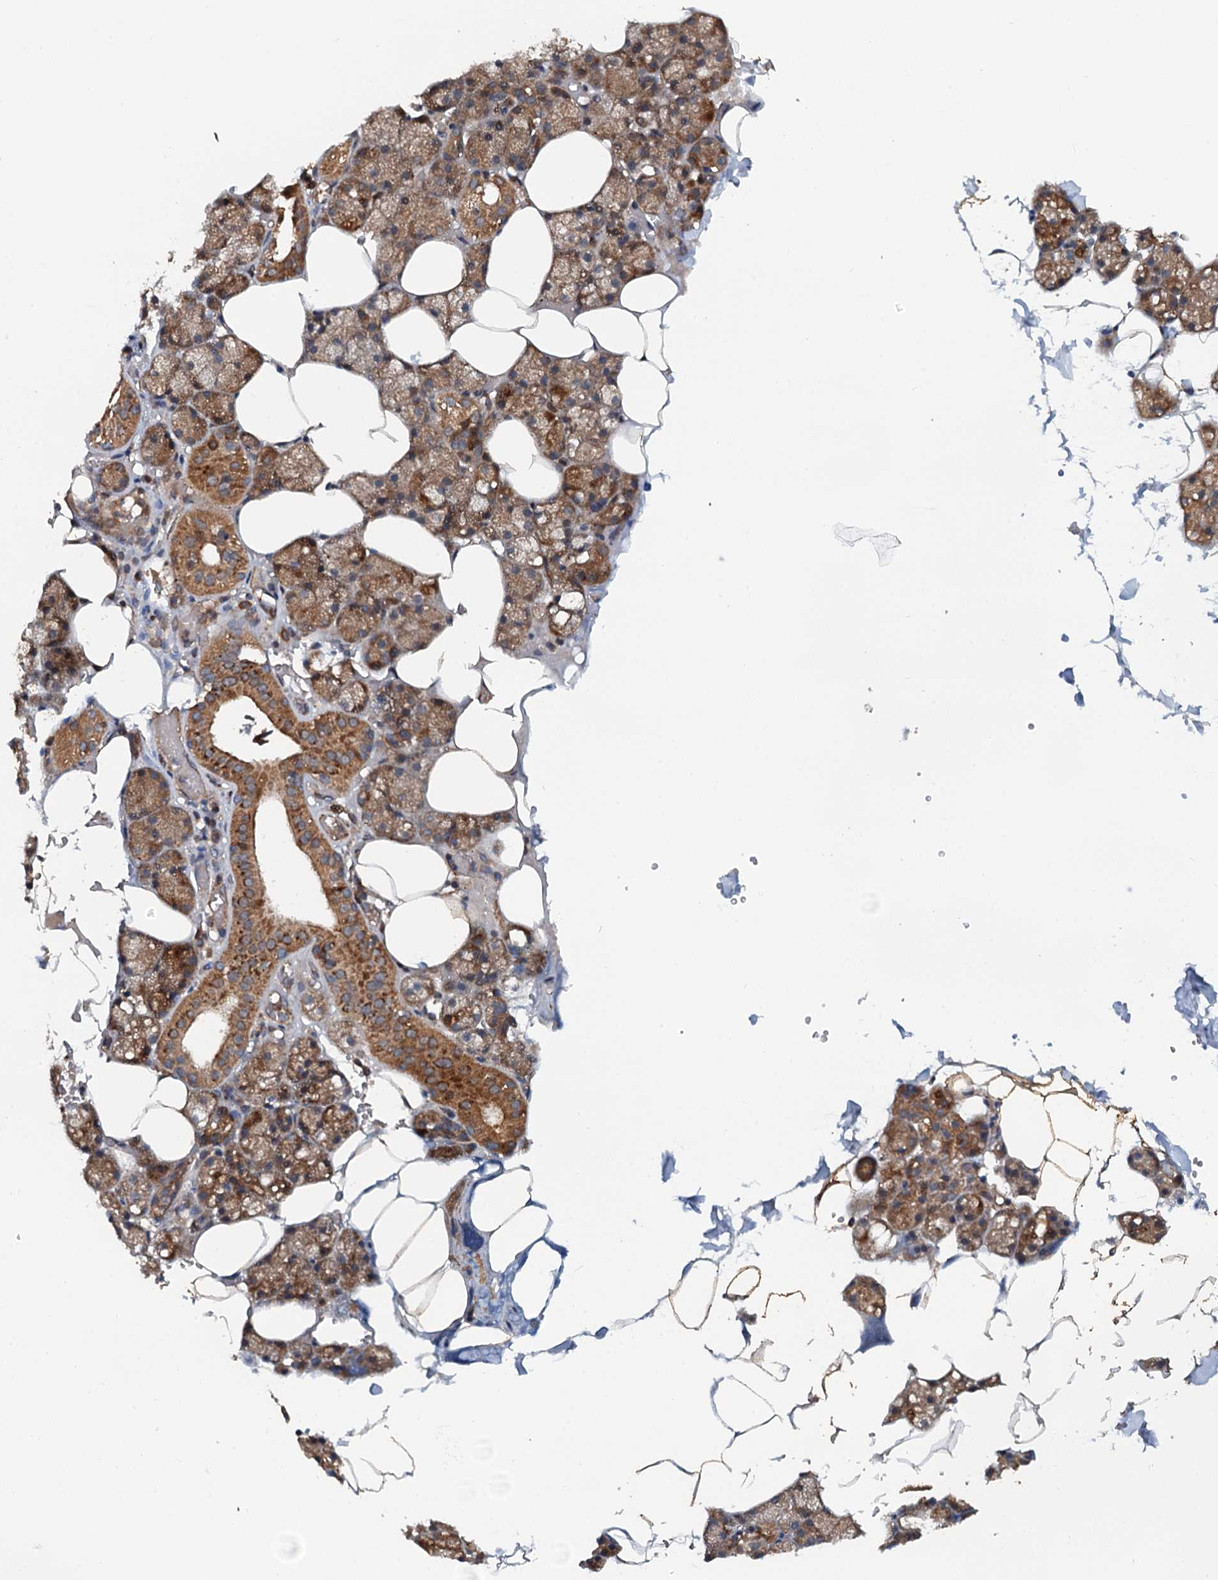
{"staining": {"intensity": "strong", "quantity": "25%-75%", "location": "cytoplasmic/membranous,nuclear"}, "tissue": "salivary gland", "cell_type": "Glandular cells", "image_type": "normal", "snomed": [{"axis": "morphology", "description": "Normal tissue, NOS"}, {"axis": "topography", "description": "Salivary gland"}], "caption": "Protein expression analysis of normal human salivary gland reveals strong cytoplasmic/membranous,nuclear positivity in about 25%-75% of glandular cells. Using DAB (brown) and hematoxylin (blue) stains, captured at high magnification using brightfield microscopy.", "gene": "AAGAB", "patient": {"sex": "male", "age": 62}}